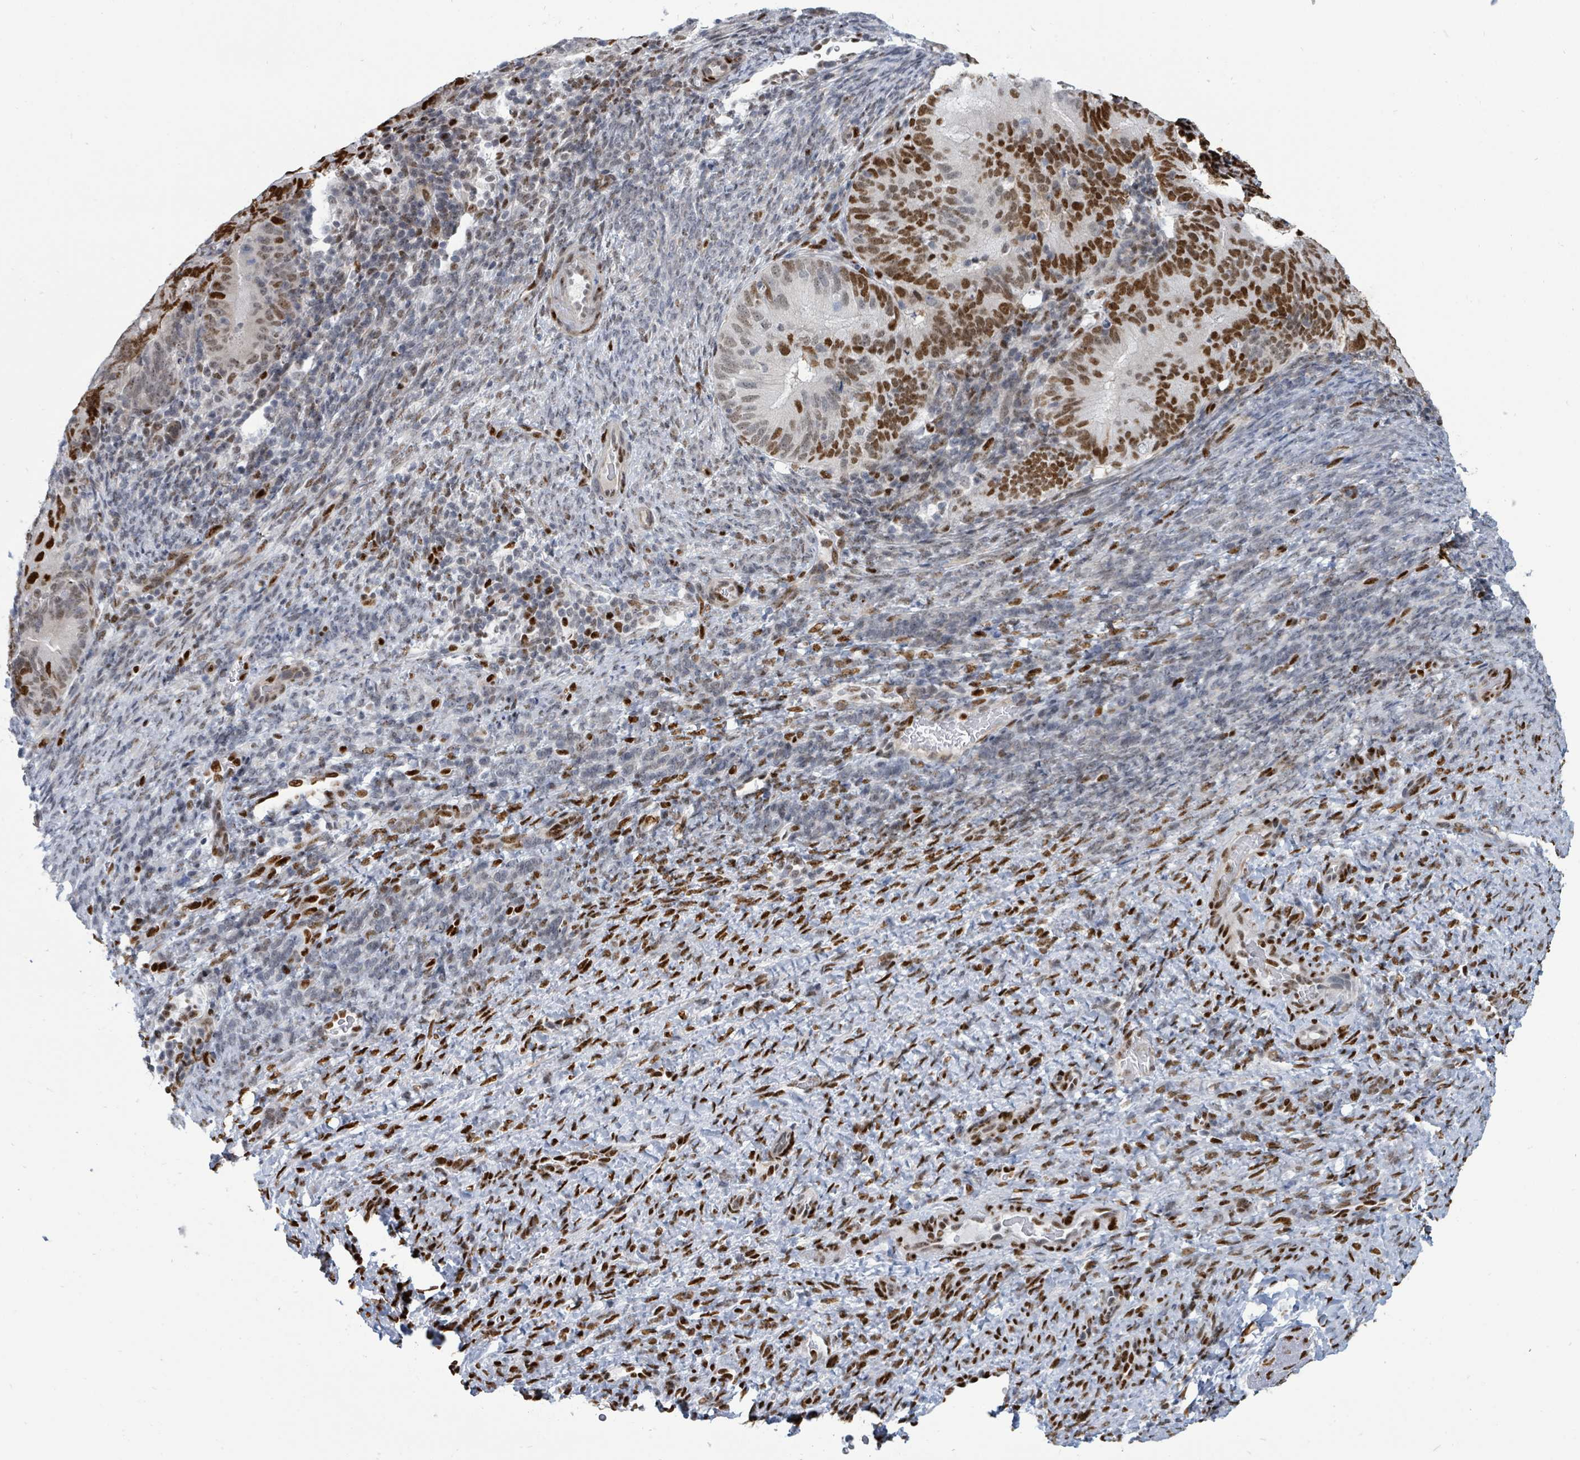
{"staining": {"intensity": "strong", "quantity": ">75%", "location": "nuclear"}, "tissue": "endometrial cancer", "cell_type": "Tumor cells", "image_type": "cancer", "snomed": [{"axis": "morphology", "description": "Adenocarcinoma, NOS"}, {"axis": "topography", "description": "Endometrium"}], "caption": "Tumor cells display strong nuclear expression in about >75% of cells in endometrial cancer (adenocarcinoma).", "gene": "SUMO4", "patient": {"sex": "female", "age": 70}}